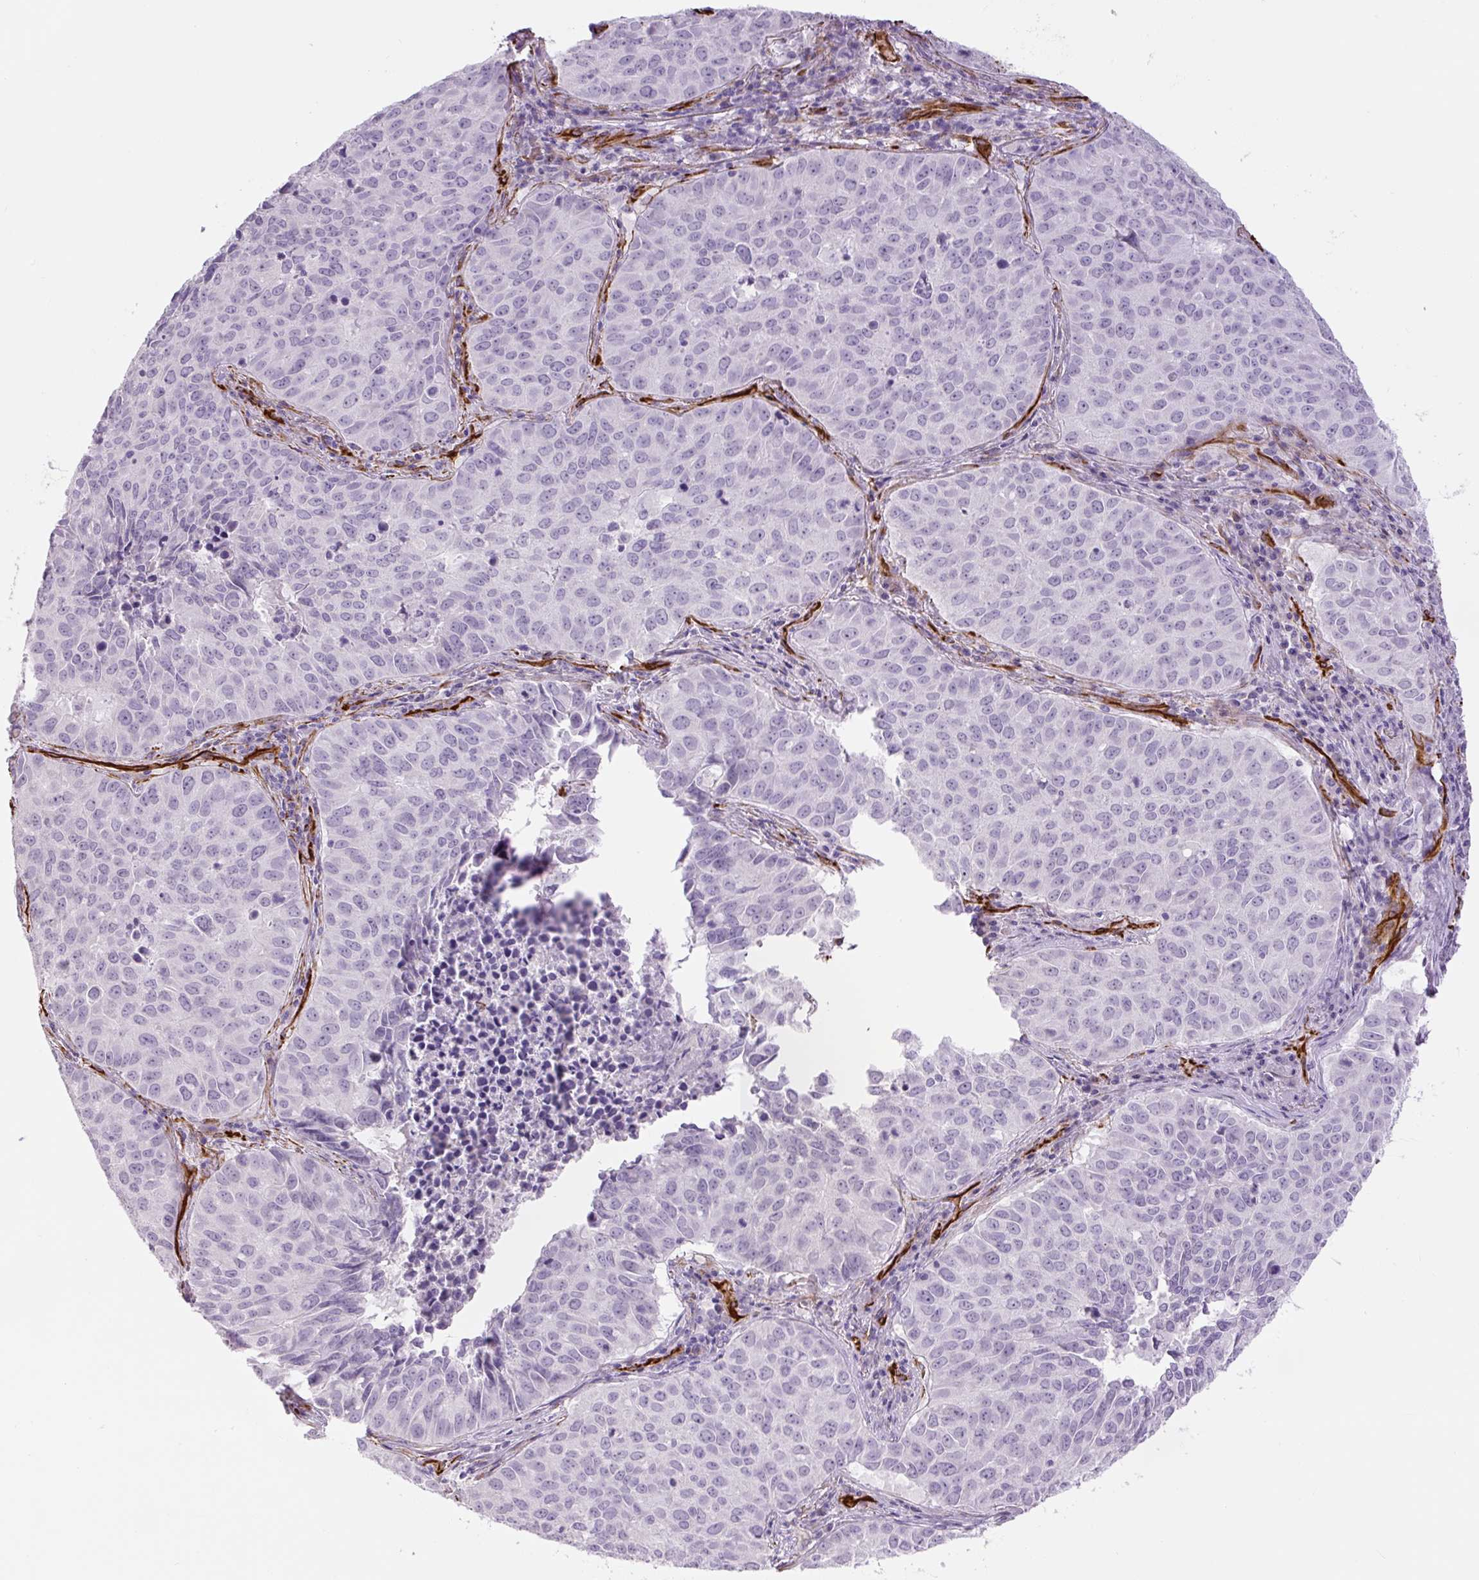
{"staining": {"intensity": "negative", "quantity": "none", "location": "none"}, "tissue": "lung cancer", "cell_type": "Tumor cells", "image_type": "cancer", "snomed": [{"axis": "morphology", "description": "Adenocarcinoma, NOS"}, {"axis": "topography", "description": "Lung"}], "caption": "This is a histopathology image of IHC staining of adenocarcinoma (lung), which shows no positivity in tumor cells.", "gene": "NES", "patient": {"sex": "female", "age": 50}}